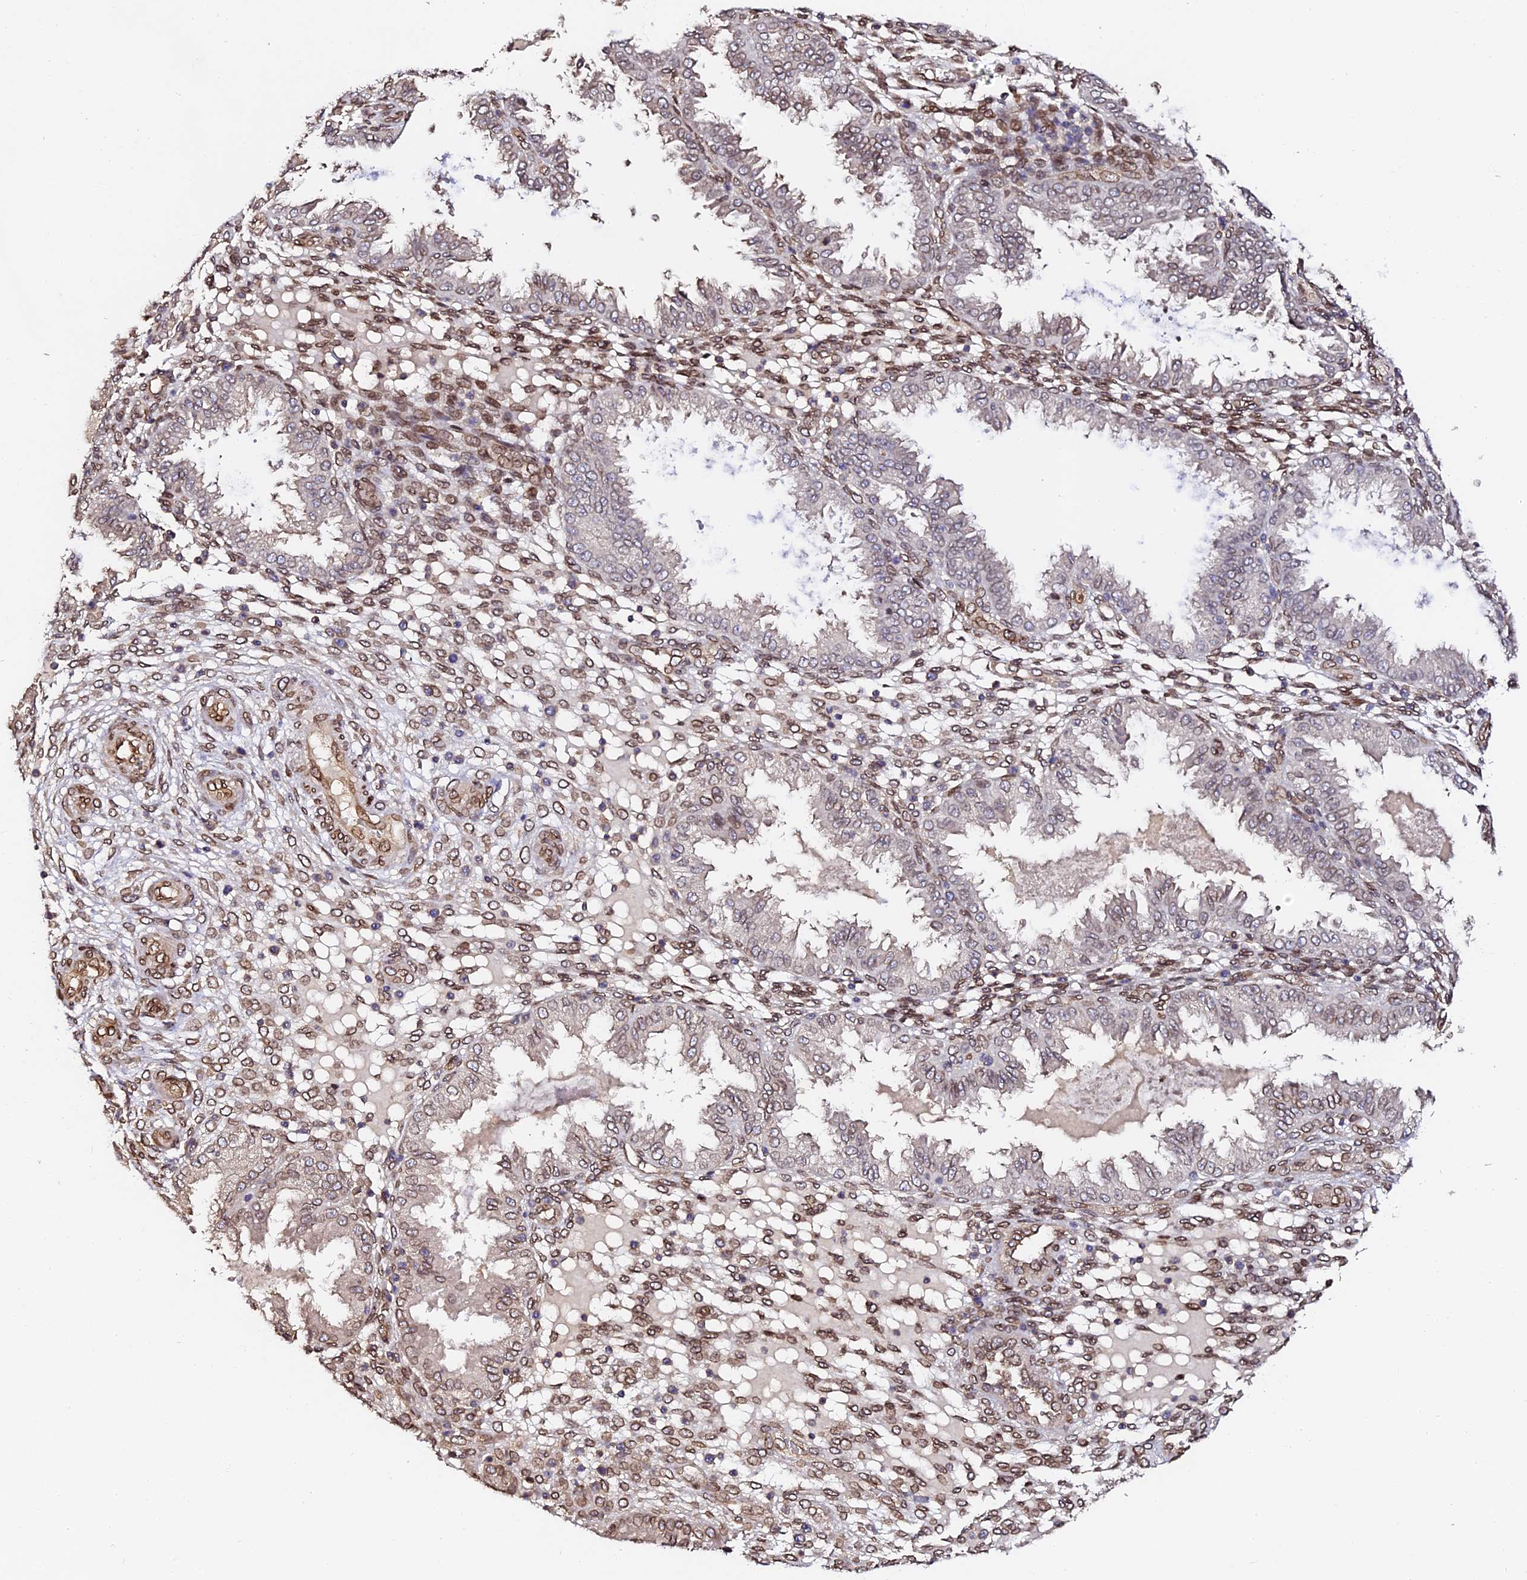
{"staining": {"intensity": "moderate", "quantity": ">75%", "location": "cytoplasmic/membranous,nuclear"}, "tissue": "endometrium", "cell_type": "Cells in endometrial stroma", "image_type": "normal", "snomed": [{"axis": "morphology", "description": "Normal tissue, NOS"}, {"axis": "topography", "description": "Endometrium"}], "caption": "Benign endometrium demonstrates moderate cytoplasmic/membranous,nuclear positivity in about >75% of cells in endometrial stroma The protein of interest is stained brown, and the nuclei are stained in blue (DAB IHC with brightfield microscopy, high magnification)..", "gene": "ANAPC5", "patient": {"sex": "female", "age": 33}}